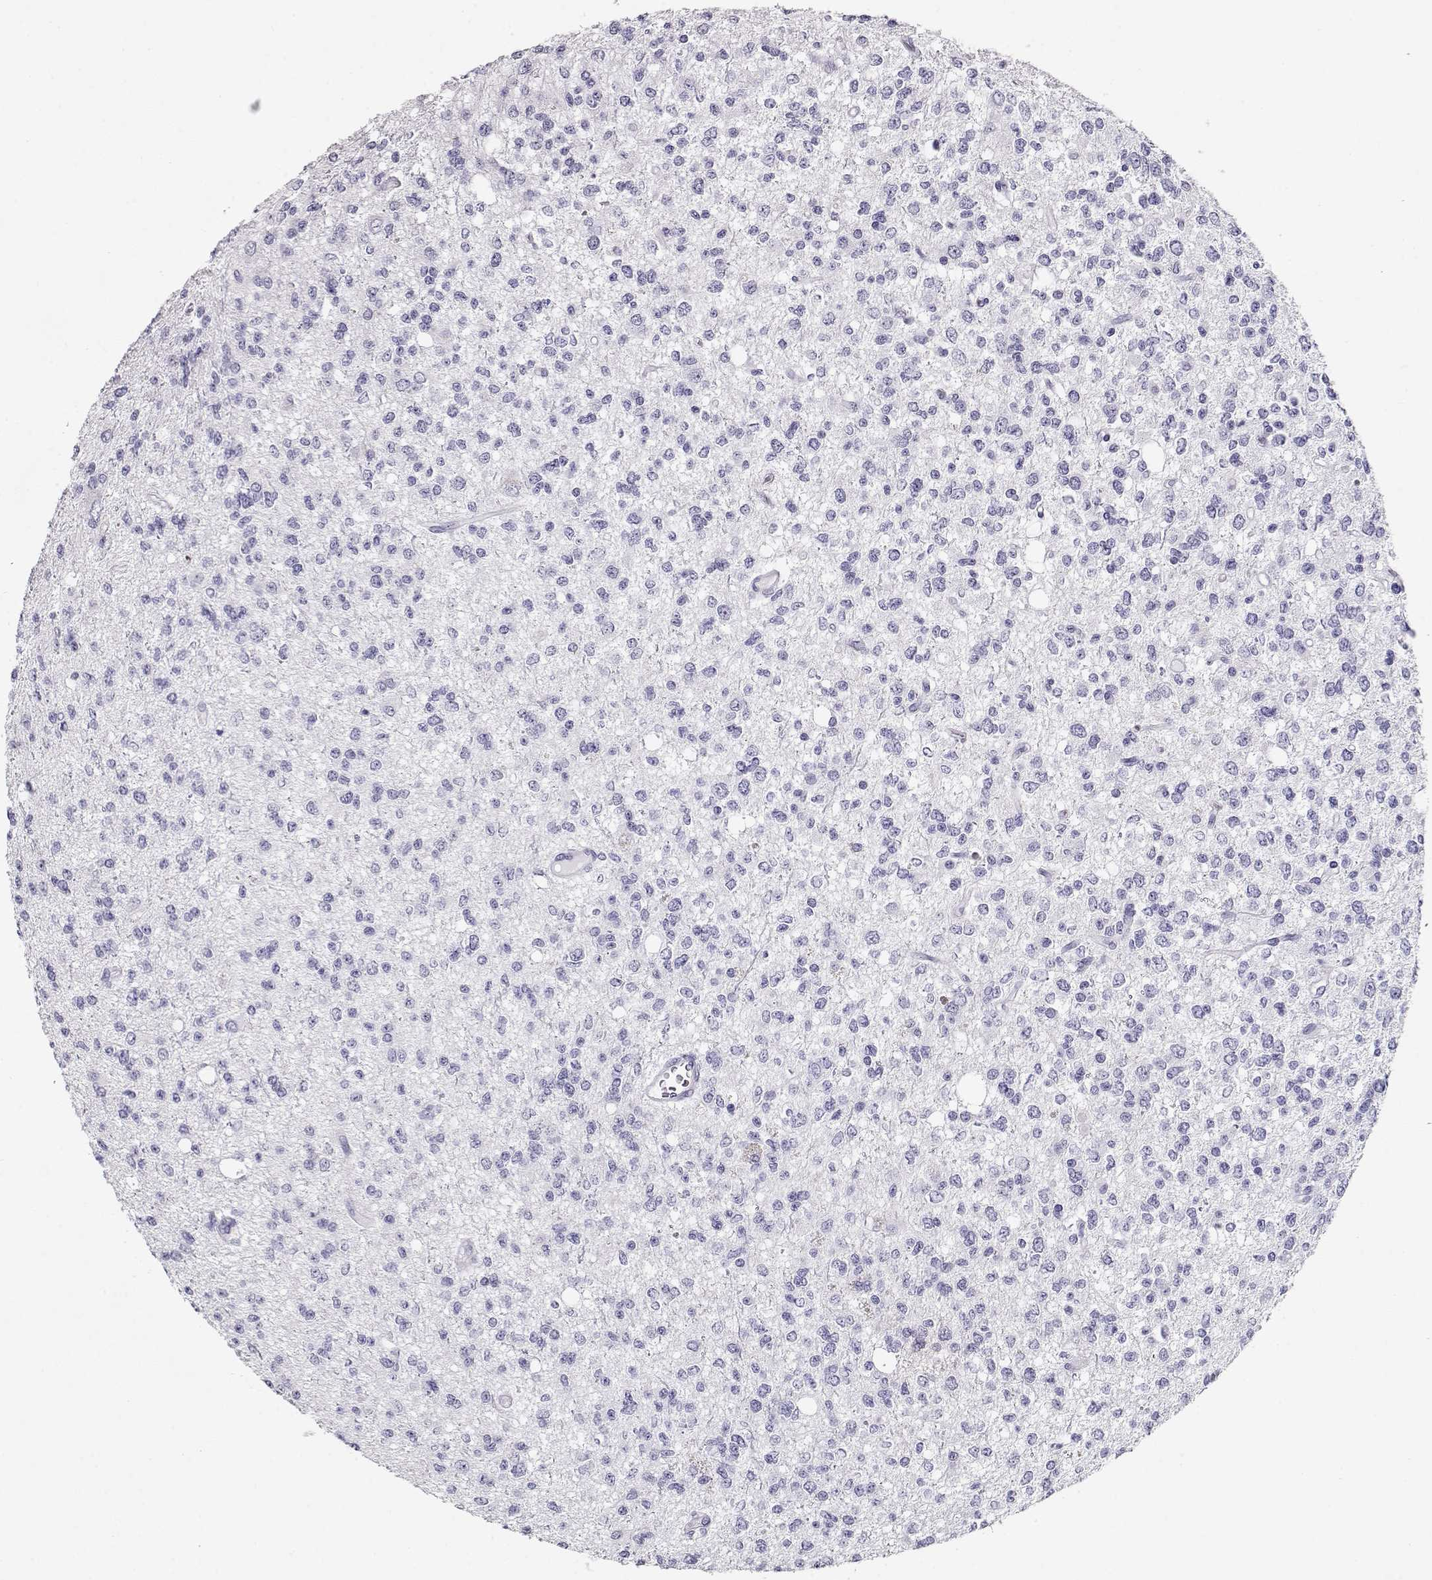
{"staining": {"intensity": "negative", "quantity": "none", "location": "none"}, "tissue": "glioma", "cell_type": "Tumor cells", "image_type": "cancer", "snomed": [{"axis": "morphology", "description": "Glioma, malignant, Low grade"}, {"axis": "topography", "description": "Brain"}], "caption": "Immunohistochemistry (IHC) histopathology image of malignant glioma (low-grade) stained for a protein (brown), which shows no expression in tumor cells.", "gene": "MAGEC1", "patient": {"sex": "male", "age": 67}}